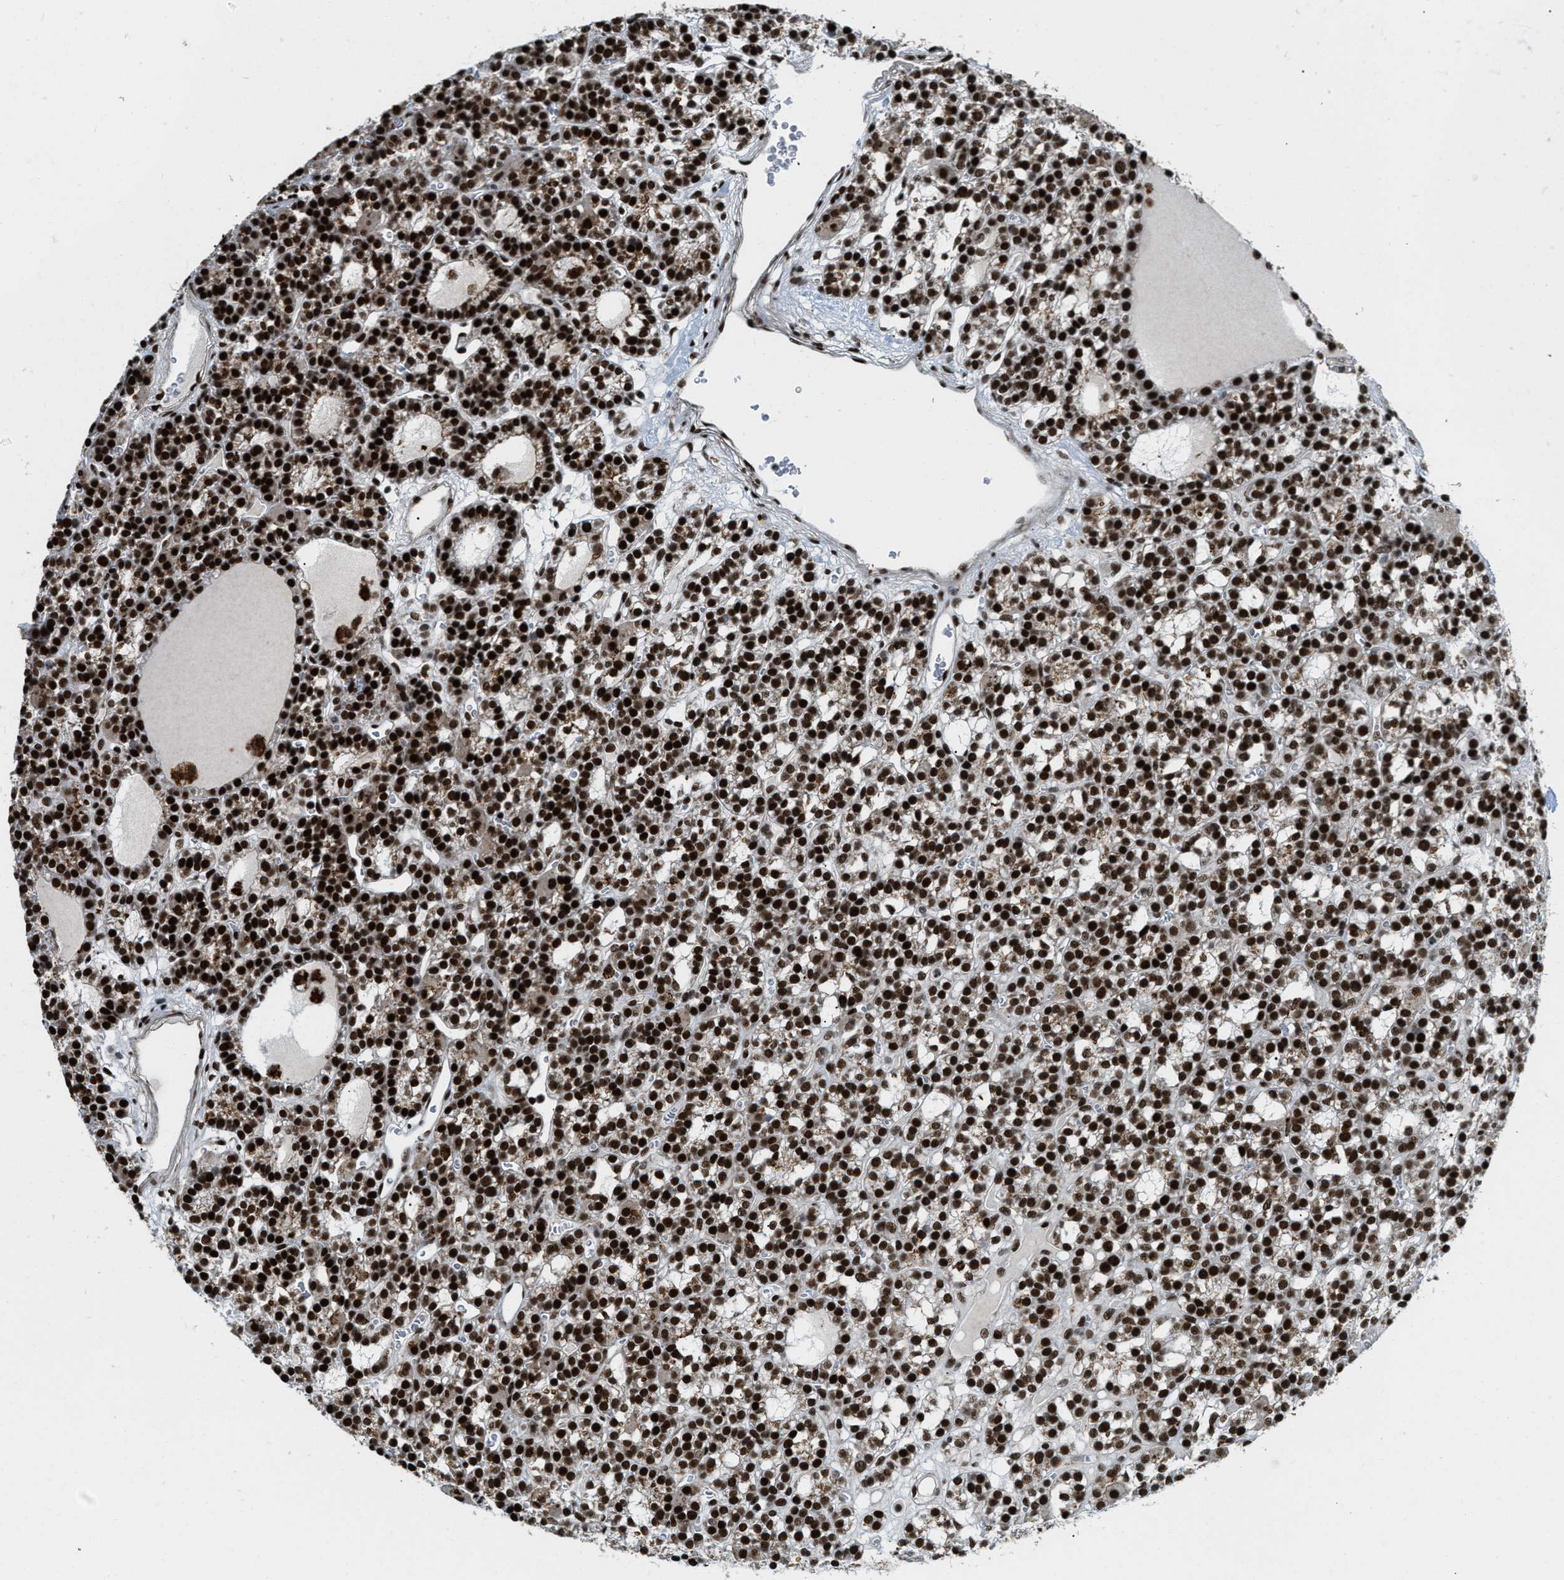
{"staining": {"intensity": "strong", "quantity": ">75%", "location": "cytoplasmic/membranous,nuclear"}, "tissue": "parathyroid gland", "cell_type": "Glandular cells", "image_type": "normal", "snomed": [{"axis": "morphology", "description": "Normal tissue, NOS"}, {"axis": "morphology", "description": "Adenoma, NOS"}, {"axis": "topography", "description": "Parathyroid gland"}], "caption": "High-magnification brightfield microscopy of benign parathyroid gland stained with DAB (brown) and counterstained with hematoxylin (blue). glandular cells exhibit strong cytoplasmic/membranous,nuclear positivity is appreciated in approximately>75% of cells. (Brightfield microscopy of DAB IHC at high magnification).", "gene": "NUMA1", "patient": {"sex": "female", "age": 58}}